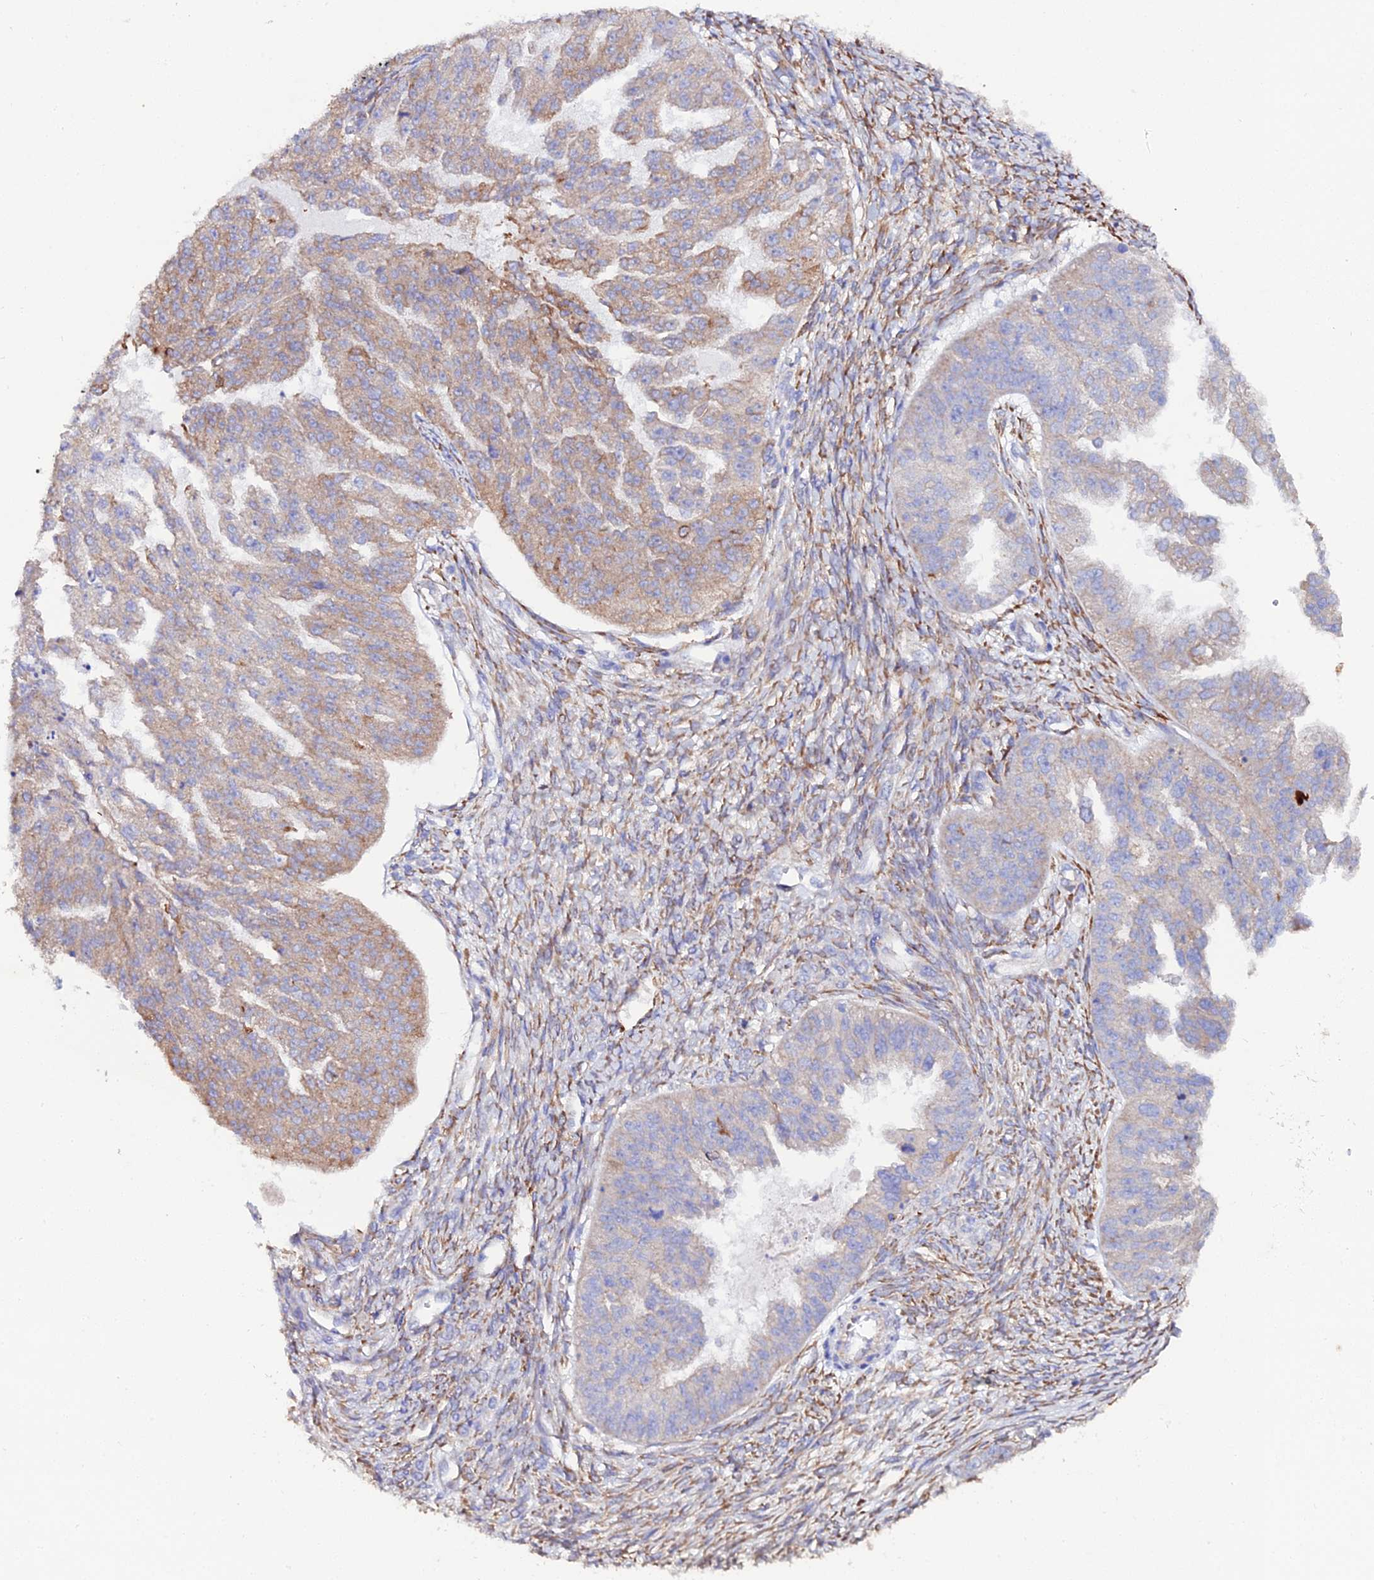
{"staining": {"intensity": "moderate", "quantity": "<25%", "location": "cytoplasmic/membranous"}, "tissue": "ovarian cancer", "cell_type": "Tumor cells", "image_type": "cancer", "snomed": [{"axis": "morphology", "description": "Cystadenocarcinoma, serous, NOS"}, {"axis": "topography", "description": "Ovary"}], "caption": "Immunohistochemistry (IHC) photomicrograph of ovarian cancer (serous cystadenocarcinoma) stained for a protein (brown), which demonstrates low levels of moderate cytoplasmic/membranous expression in about <25% of tumor cells.", "gene": "CFAP45", "patient": {"sex": "female", "age": 58}}